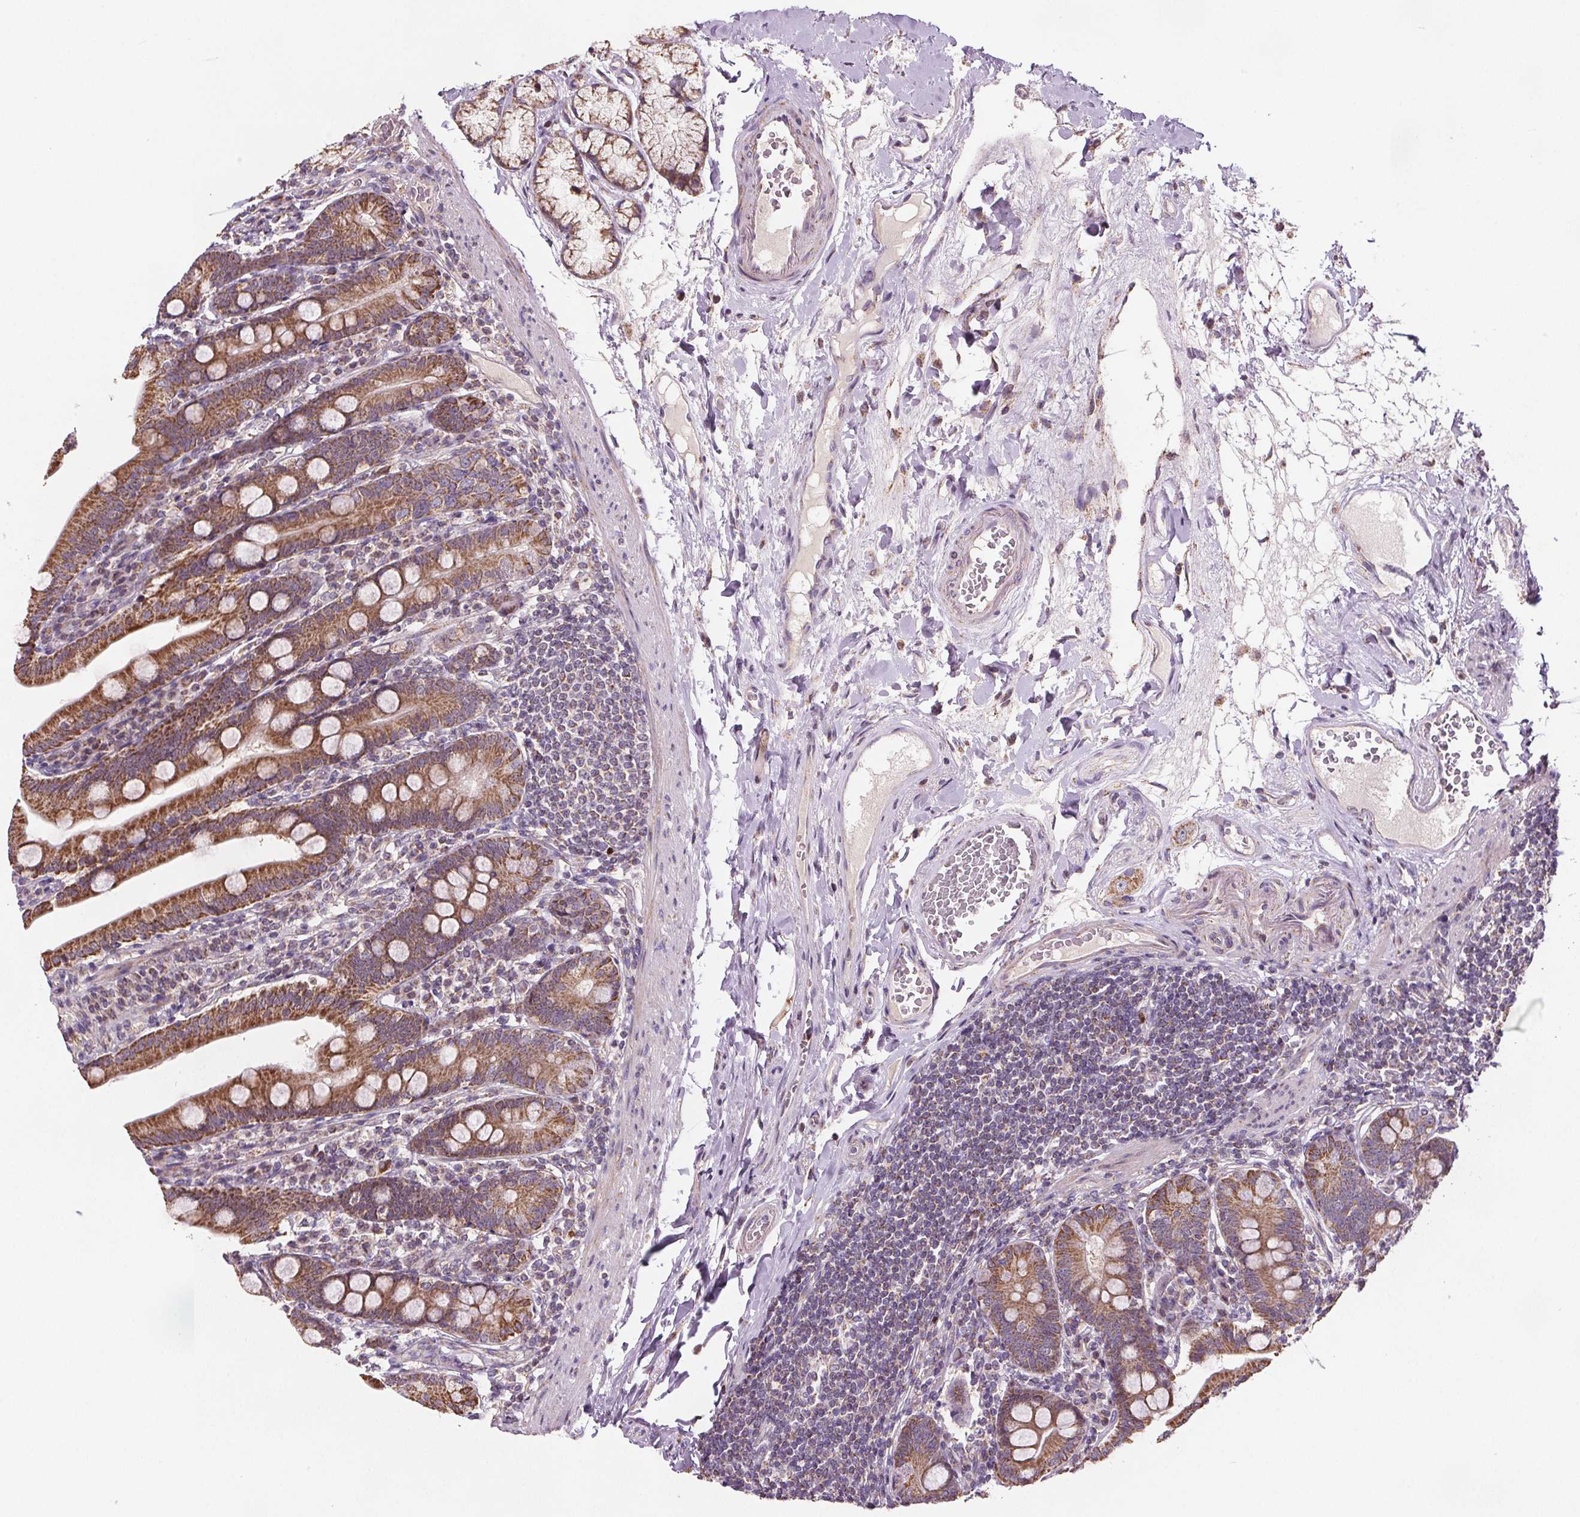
{"staining": {"intensity": "strong", "quantity": ">75%", "location": "cytoplasmic/membranous"}, "tissue": "duodenum", "cell_type": "Glandular cells", "image_type": "normal", "snomed": [{"axis": "morphology", "description": "Normal tissue, NOS"}, {"axis": "topography", "description": "Duodenum"}], "caption": "Strong cytoplasmic/membranous staining for a protein is identified in approximately >75% of glandular cells of benign duodenum using immunohistochemistry.", "gene": "SUCLA2", "patient": {"sex": "female", "age": 67}}